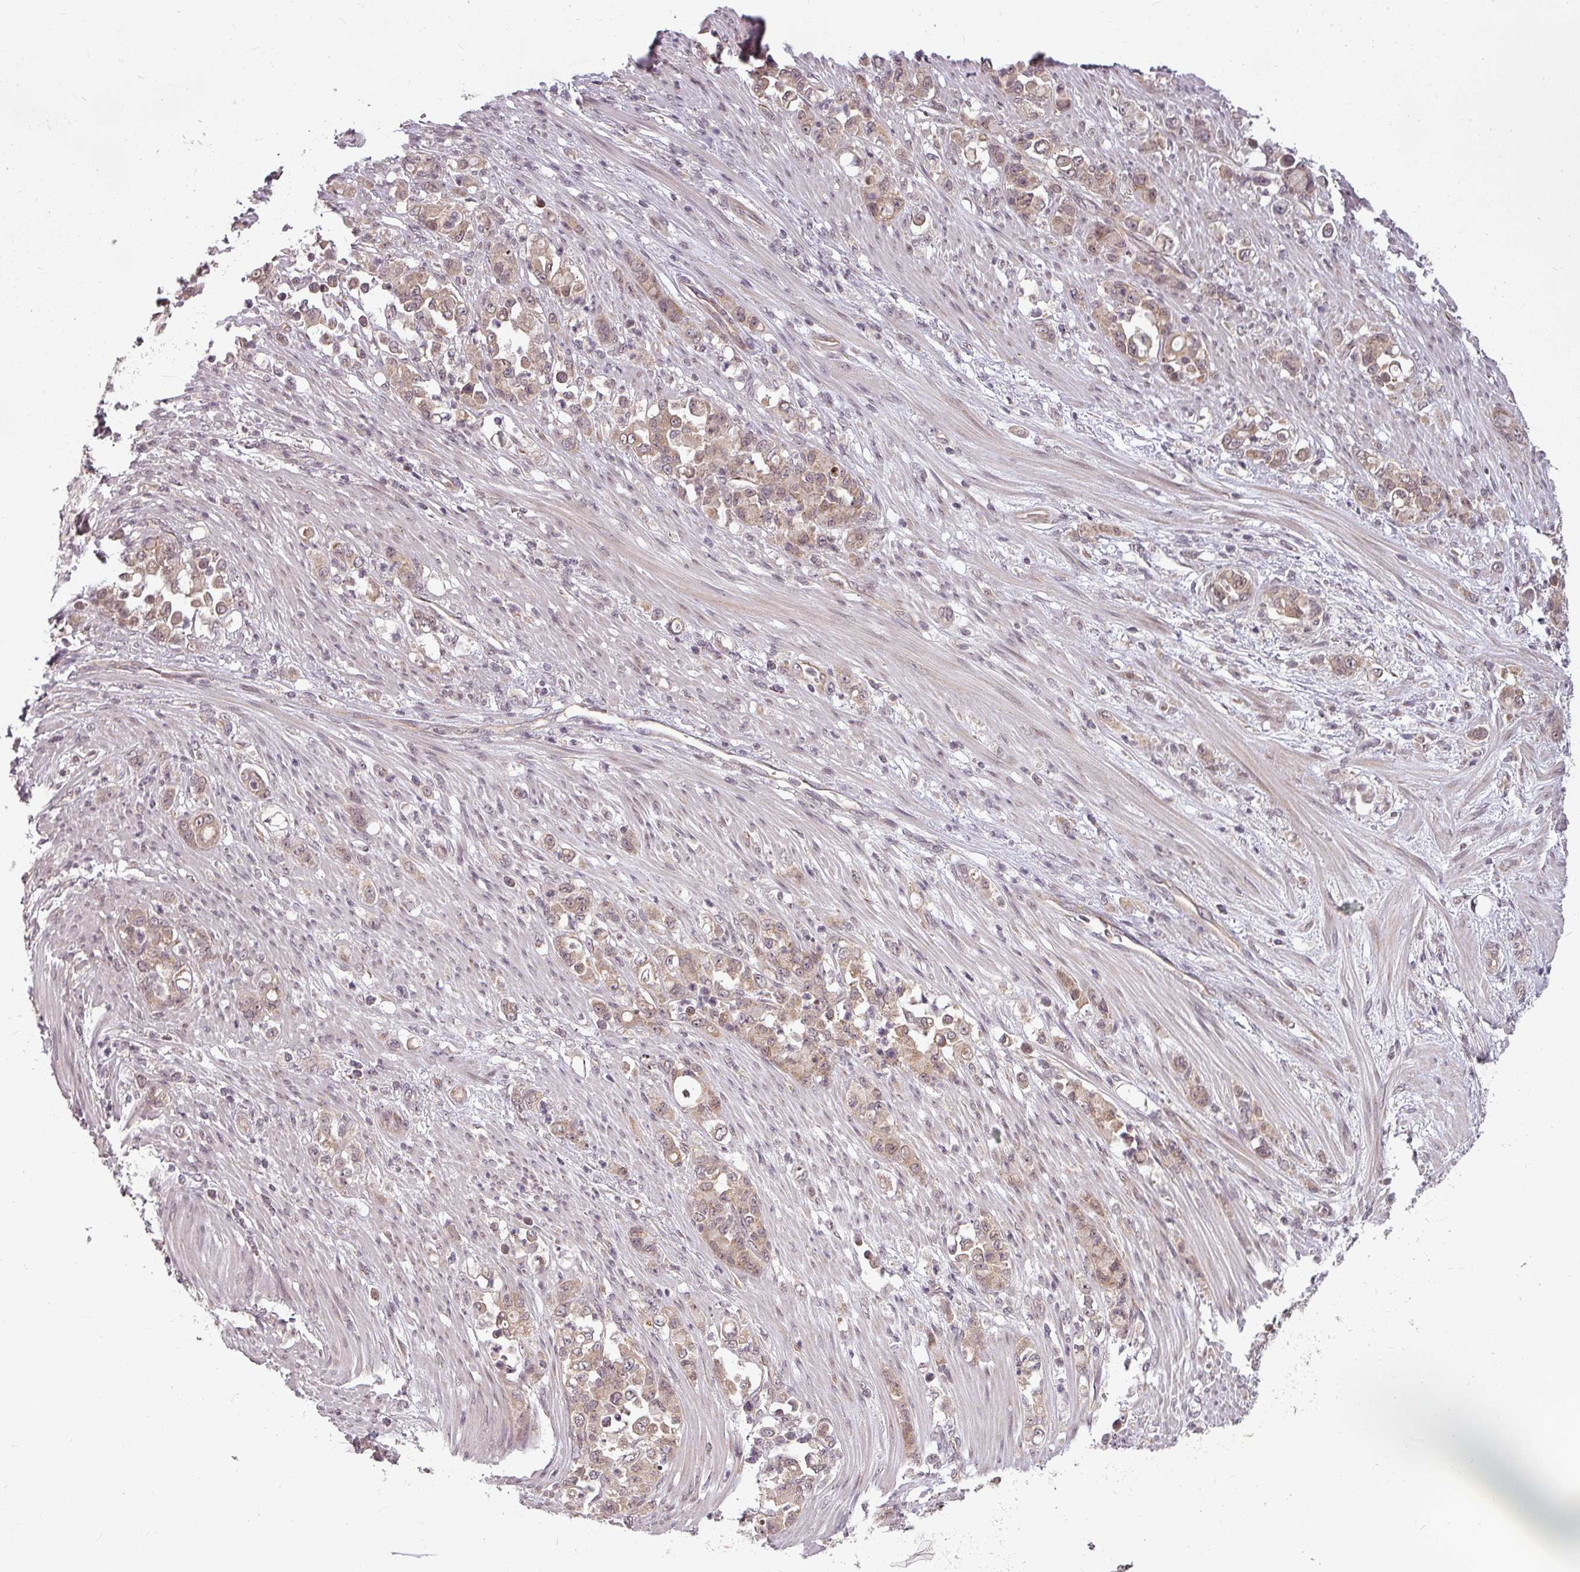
{"staining": {"intensity": "moderate", "quantity": ">75%", "location": "cytoplasmic/membranous"}, "tissue": "stomach cancer", "cell_type": "Tumor cells", "image_type": "cancer", "snomed": [{"axis": "morphology", "description": "Normal tissue, NOS"}, {"axis": "morphology", "description": "Adenocarcinoma, NOS"}, {"axis": "topography", "description": "Stomach"}], "caption": "Stomach cancer stained for a protein displays moderate cytoplasmic/membranous positivity in tumor cells.", "gene": "CLIC1", "patient": {"sex": "female", "age": 79}}